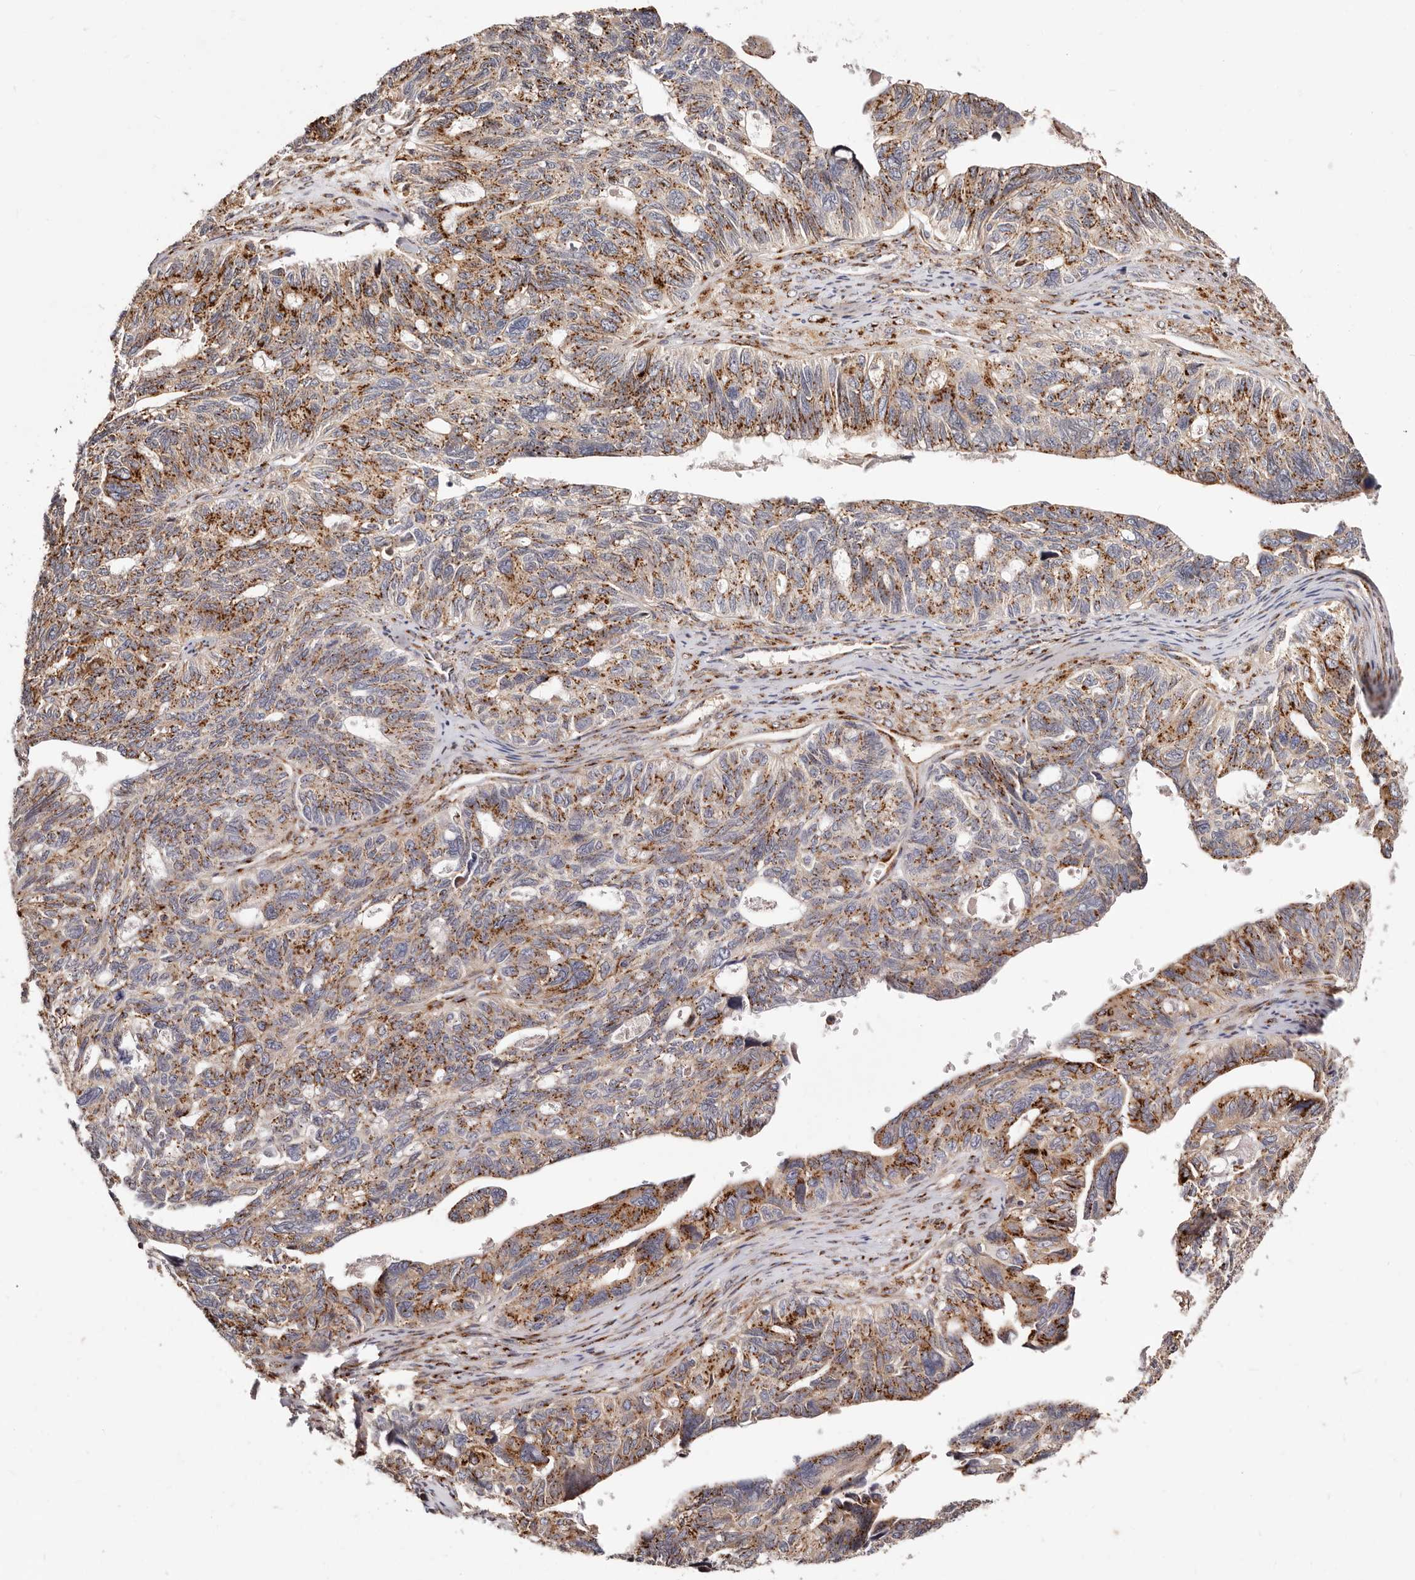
{"staining": {"intensity": "strong", "quantity": ">75%", "location": "cytoplasmic/membranous"}, "tissue": "ovarian cancer", "cell_type": "Tumor cells", "image_type": "cancer", "snomed": [{"axis": "morphology", "description": "Cystadenocarcinoma, serous, NOS"}, {"axis": "topography", "description": "Ovary"}], "caption": "DAB immunohistochemical staining of serous cystadenocarcinoma (ovarian) exhibits strong cytoplasmic/membranous protein staining in about >75% of tumor cells.", "gene": "MAPK6", "patient": {"sex": "female", "age": 79}}